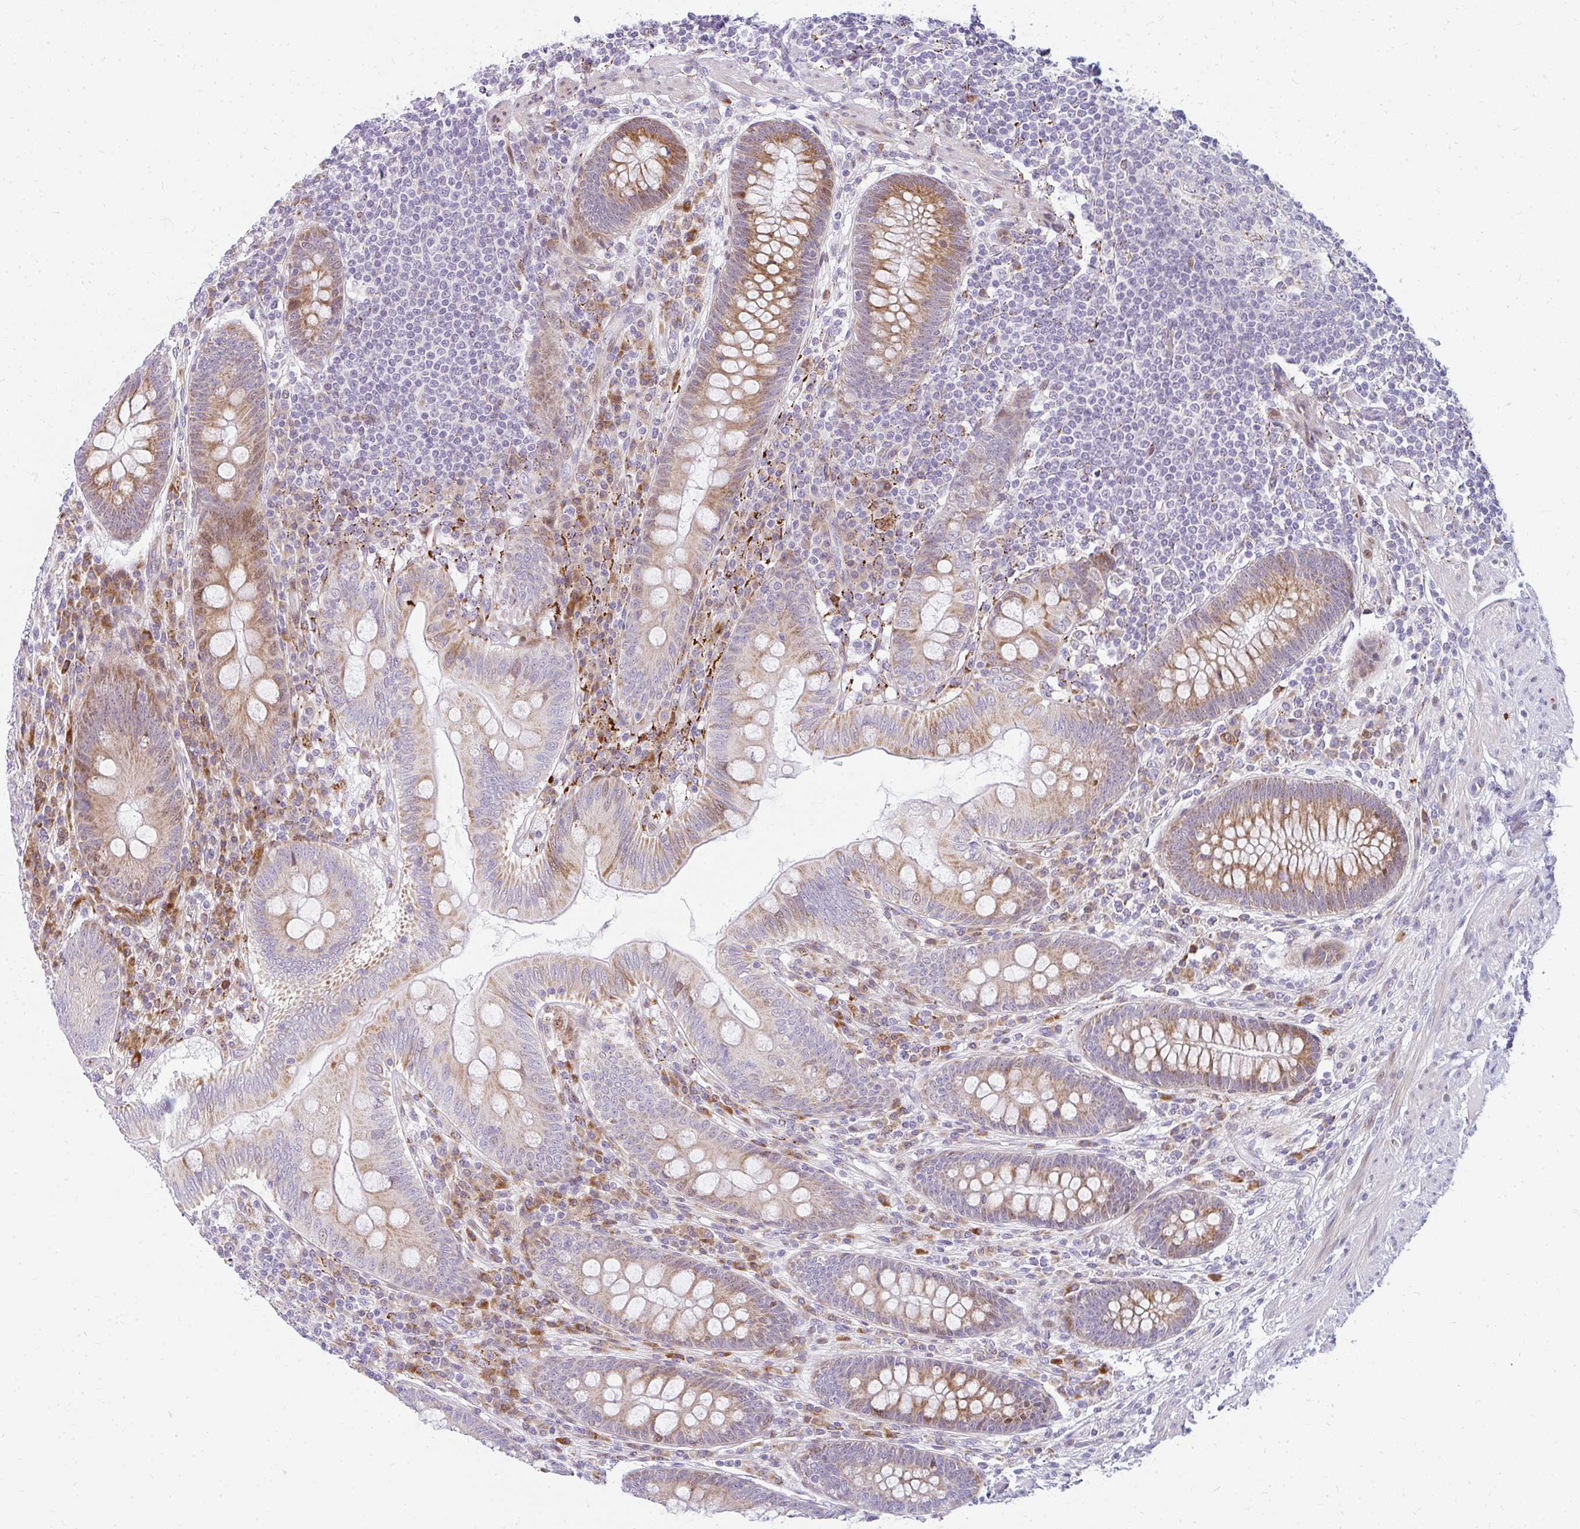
{"staining": {"intensity": "moderate", "quantity": "25%-75%", "location": "cytoplasmic/membranous"}, "tissue": "appendix", "cell_type": "Glandular cells", "image_type": "normal", "snomed": [{"axis": "morphology", "description": "Normal tissue, NOS"}, {"axis": "topography", "description": "Appendix"}], "caption": "This histopathology image displays IHC staining of unremarkable appendix, with medium moderate cytoplasmic/membranous staining in approximately 25%-75% of glandular cells.", "gene": "PLA2G5", "patient": {"sex": "male", "age": 71}}